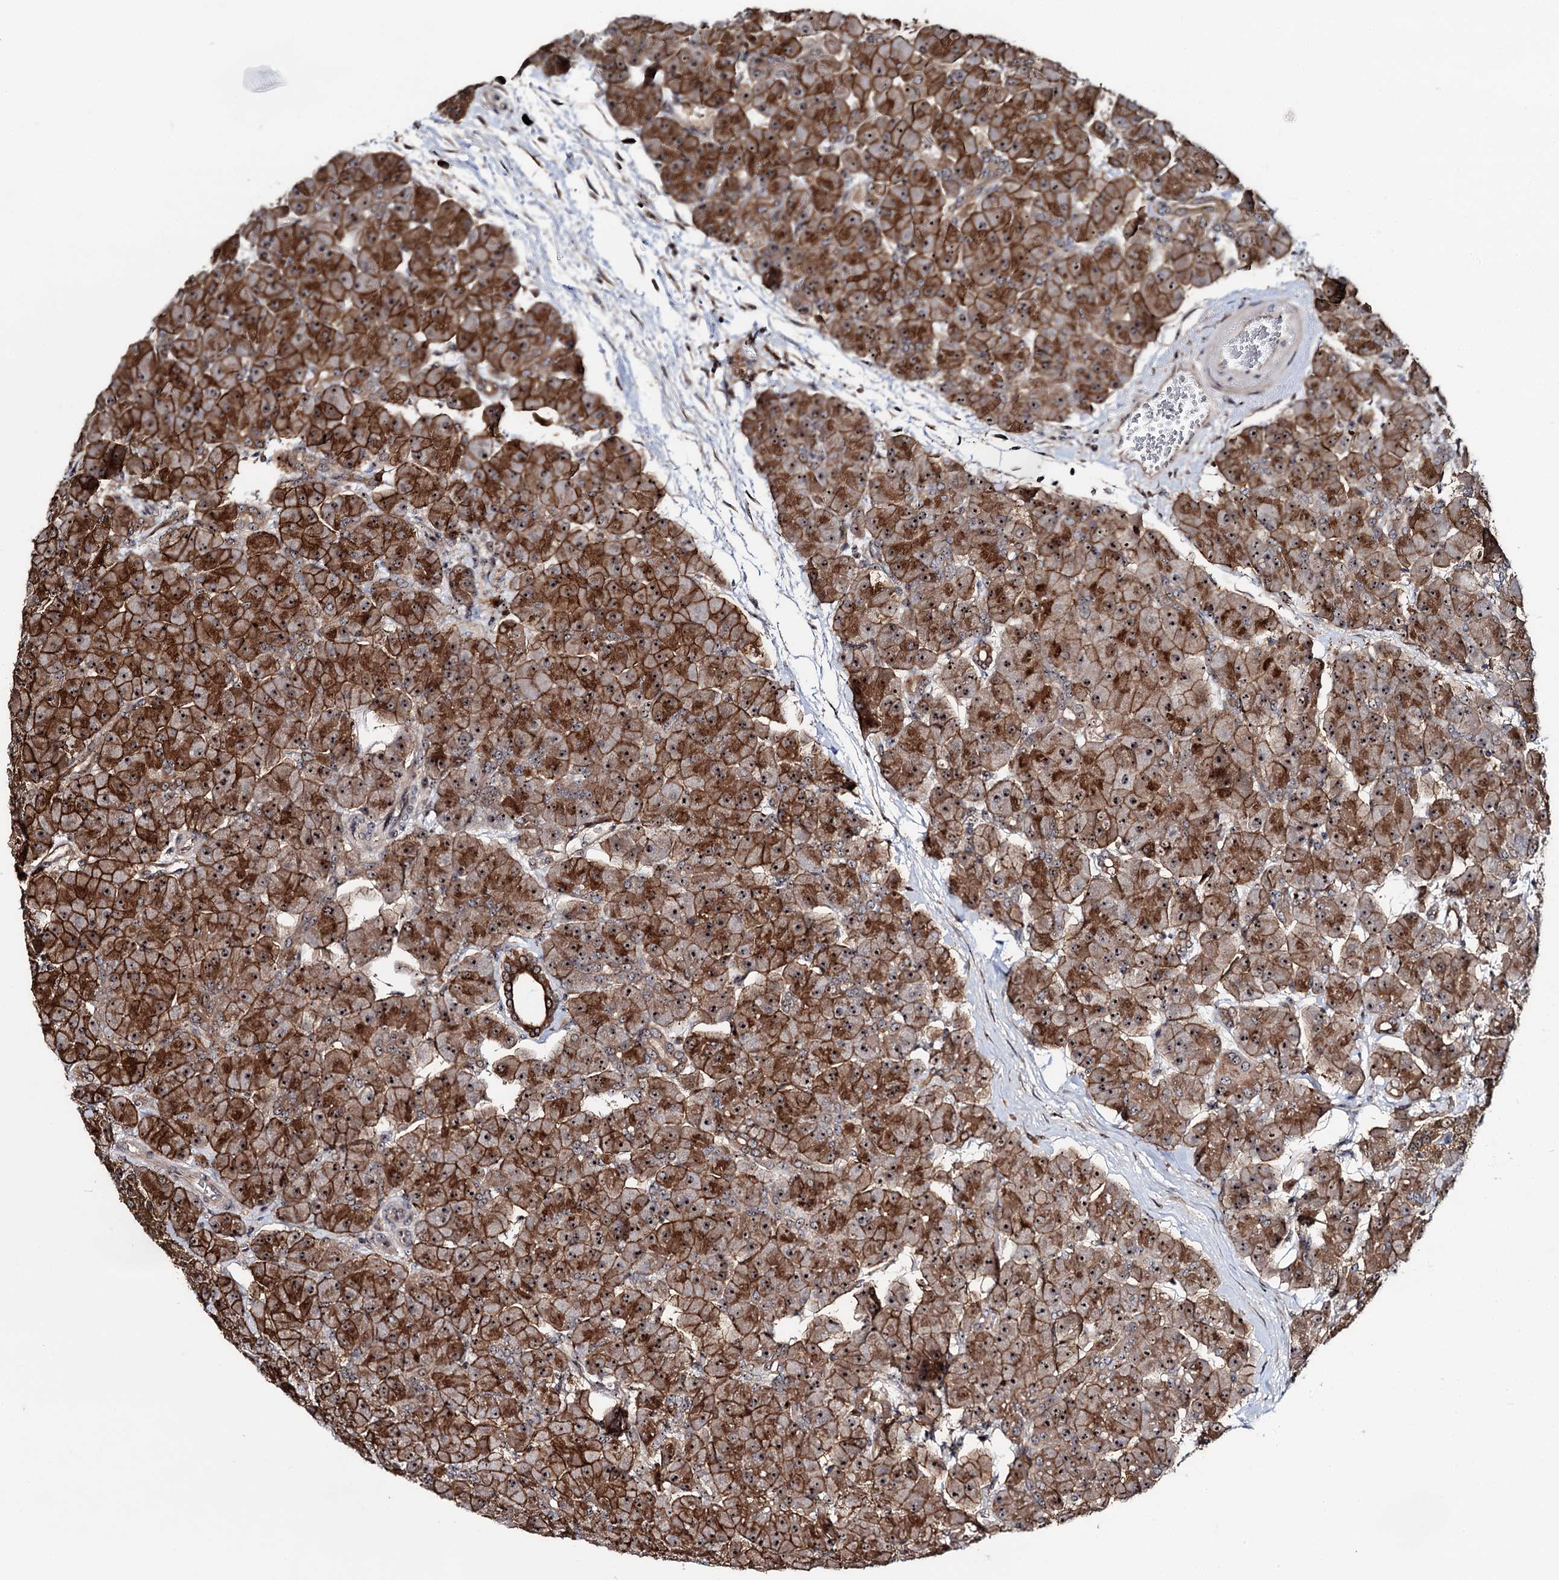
{"staining": {"intensity": "strong", "quantity": ">75%", "location": "cytoplasmic/membranous,nuclear"}, "tissue": "pancreas", "cell_type": "Exocrine glandular cells", "image_type": "normal", "snomed": [{"axis": "morphology", "description": "Normal tissue, NOS"}, {"axis": "topography", "description": "Pancreas"}], "caption": "Exocrine glandular cells demonstrate strong cytoplasmic/membranous,nuclear expression in about >75% of cells in benign pancreas.", "gene": "SUPT20H", "patient": {"sex": "male", "age": 66}}